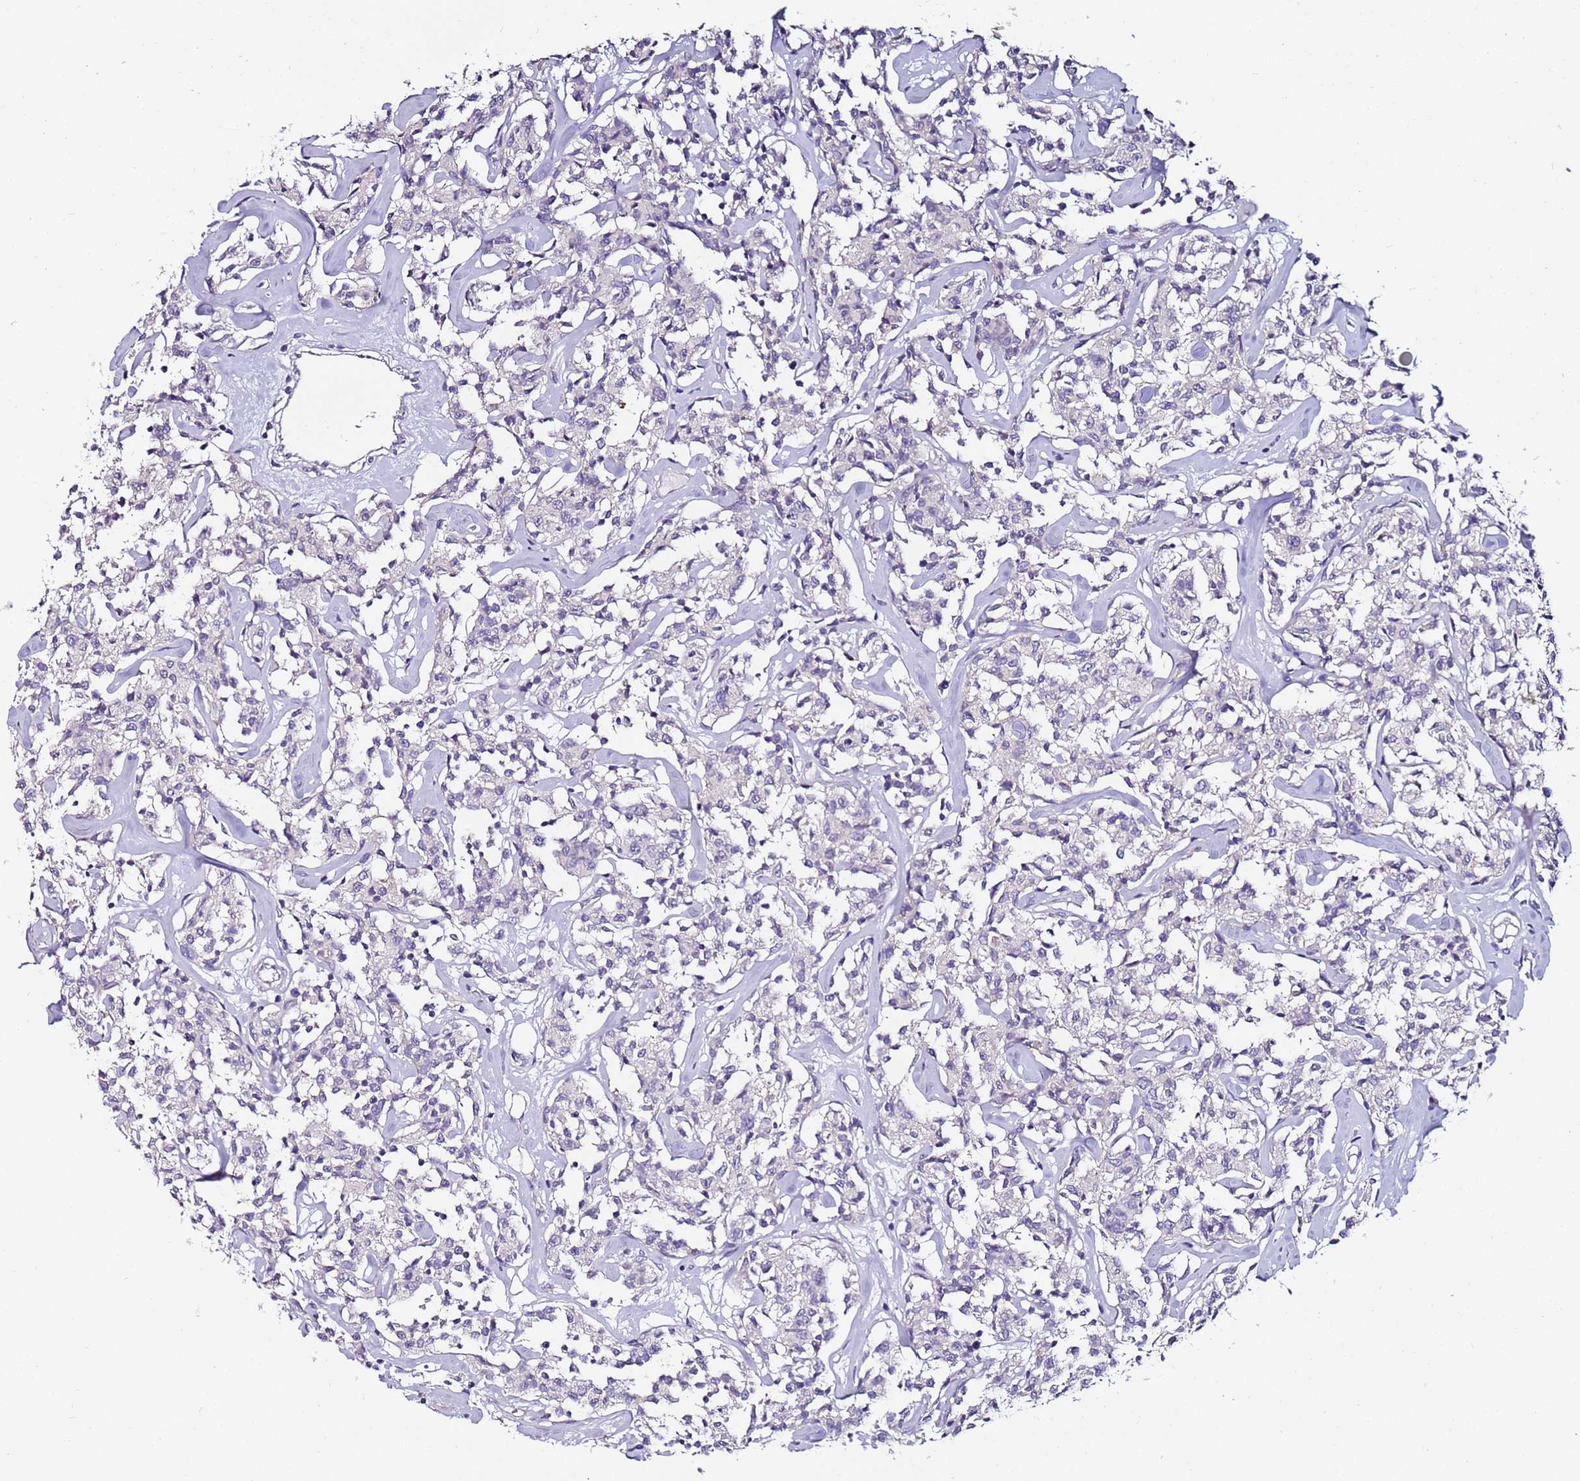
{"staining": {"intensity": "negative", "quantity": "none", "location": "none"}, "tissue": "lymphoma", "cell_type": "Tumor cells", "image_type": "cancer", "snomed": [{"axis": "morphology", "description": "Malignant lymphoma, non-Hodgkin's type, Low grade"}, {"axis": "topography", "description": "Small intestine"}], "caption": "Tumor cells show no significant protein expression in low-grade malignant lymphoma, non-Hodgkin's type.", "gene": "SRRM5", "patient": {"sex": "female", "age": 59}}